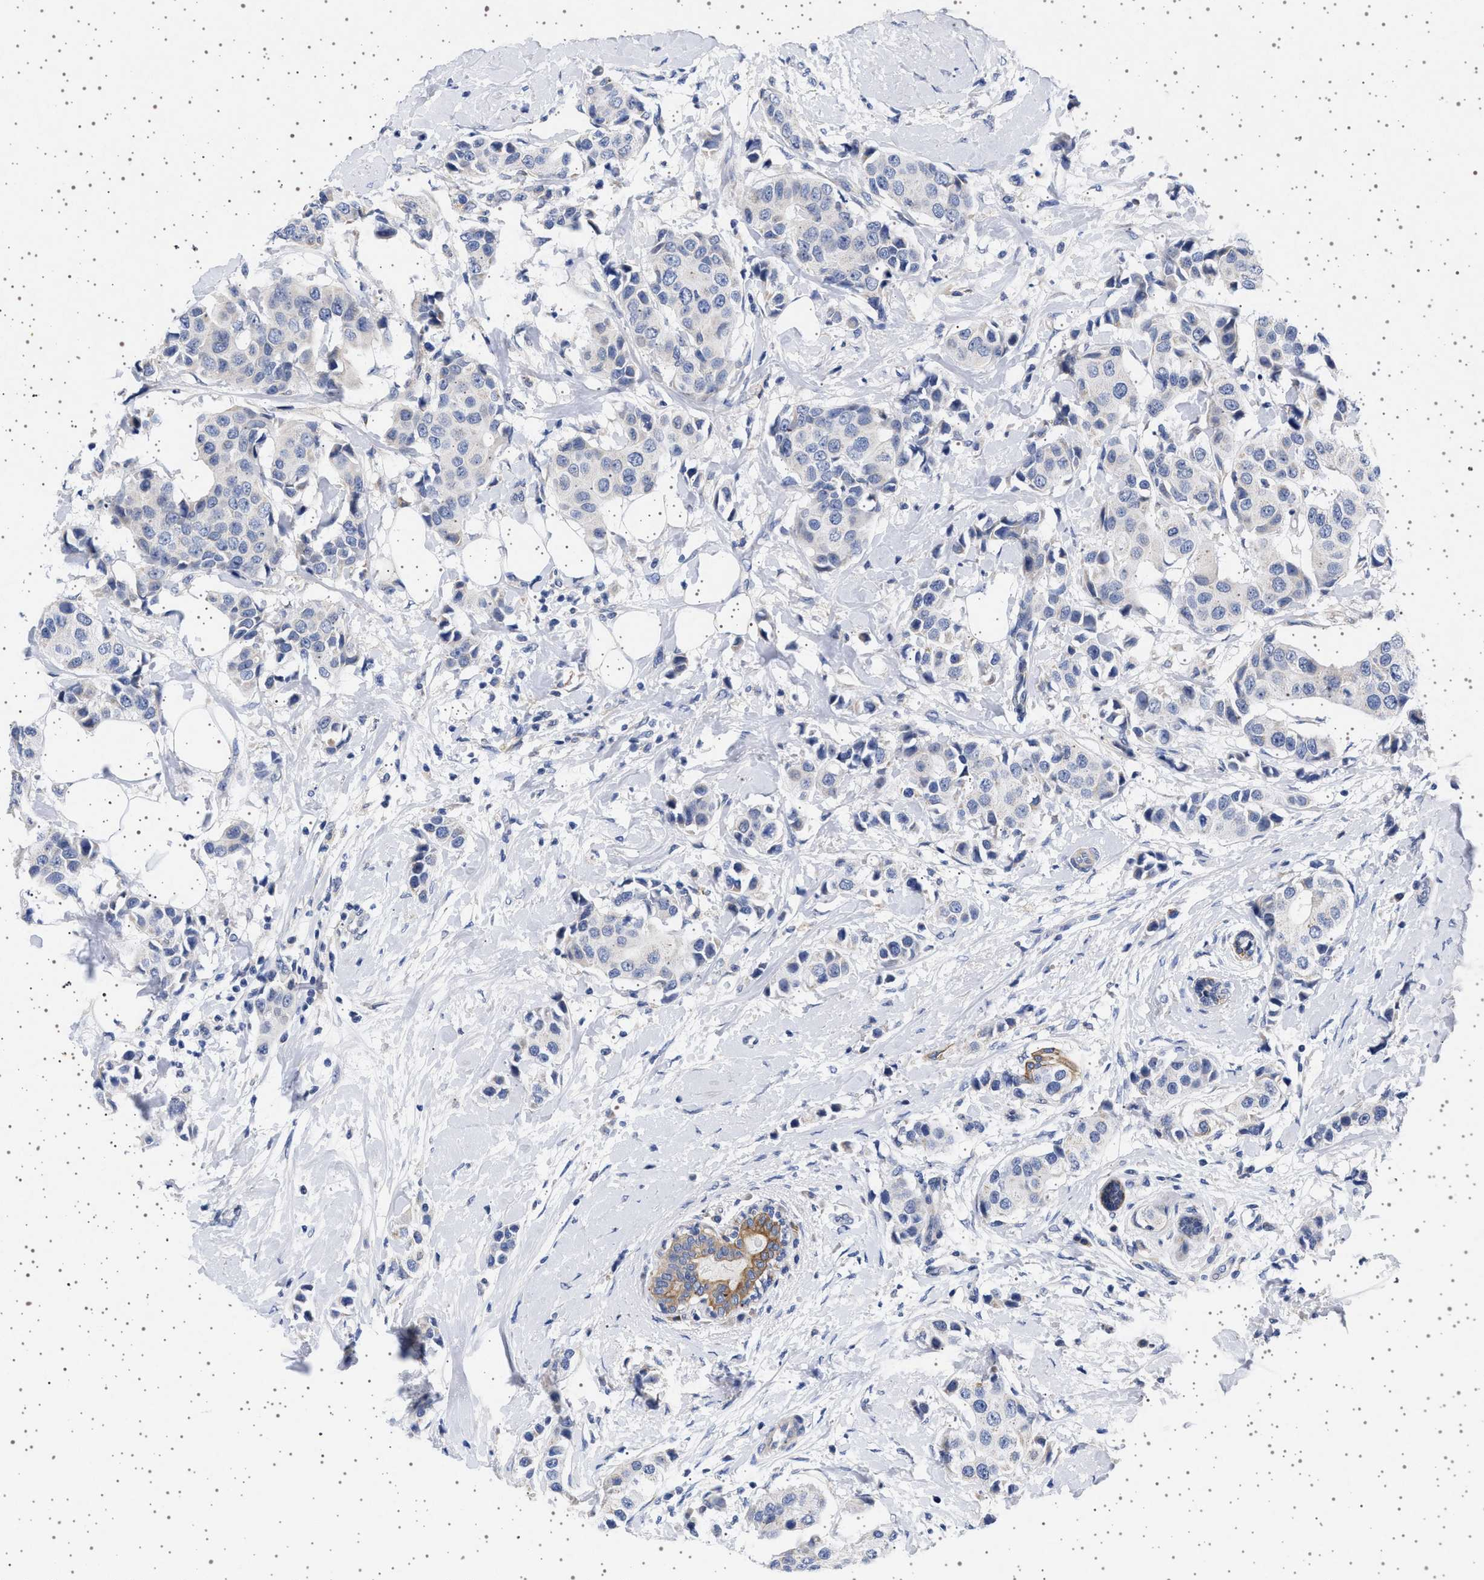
{"staining": {"intensity": "negative", "quantity": "none", "location": "none"}, "tissue": "breast cancer", "cell_type": "Tumor cells", "image_type": "cancer", "snomed": [{"axis": "morphology", "description": "Normal tissue, NOS"}, {"axis": "morphology", "description": "Duct carcinoma"}, {"axis": "topography", "description": "Breast"}], "caption": "Tumor cells show no significant expression in breast cancer (intraductal carcinoma).", "gene": "TRMT10B", "patient": {"sex": "female", "age": 39}}